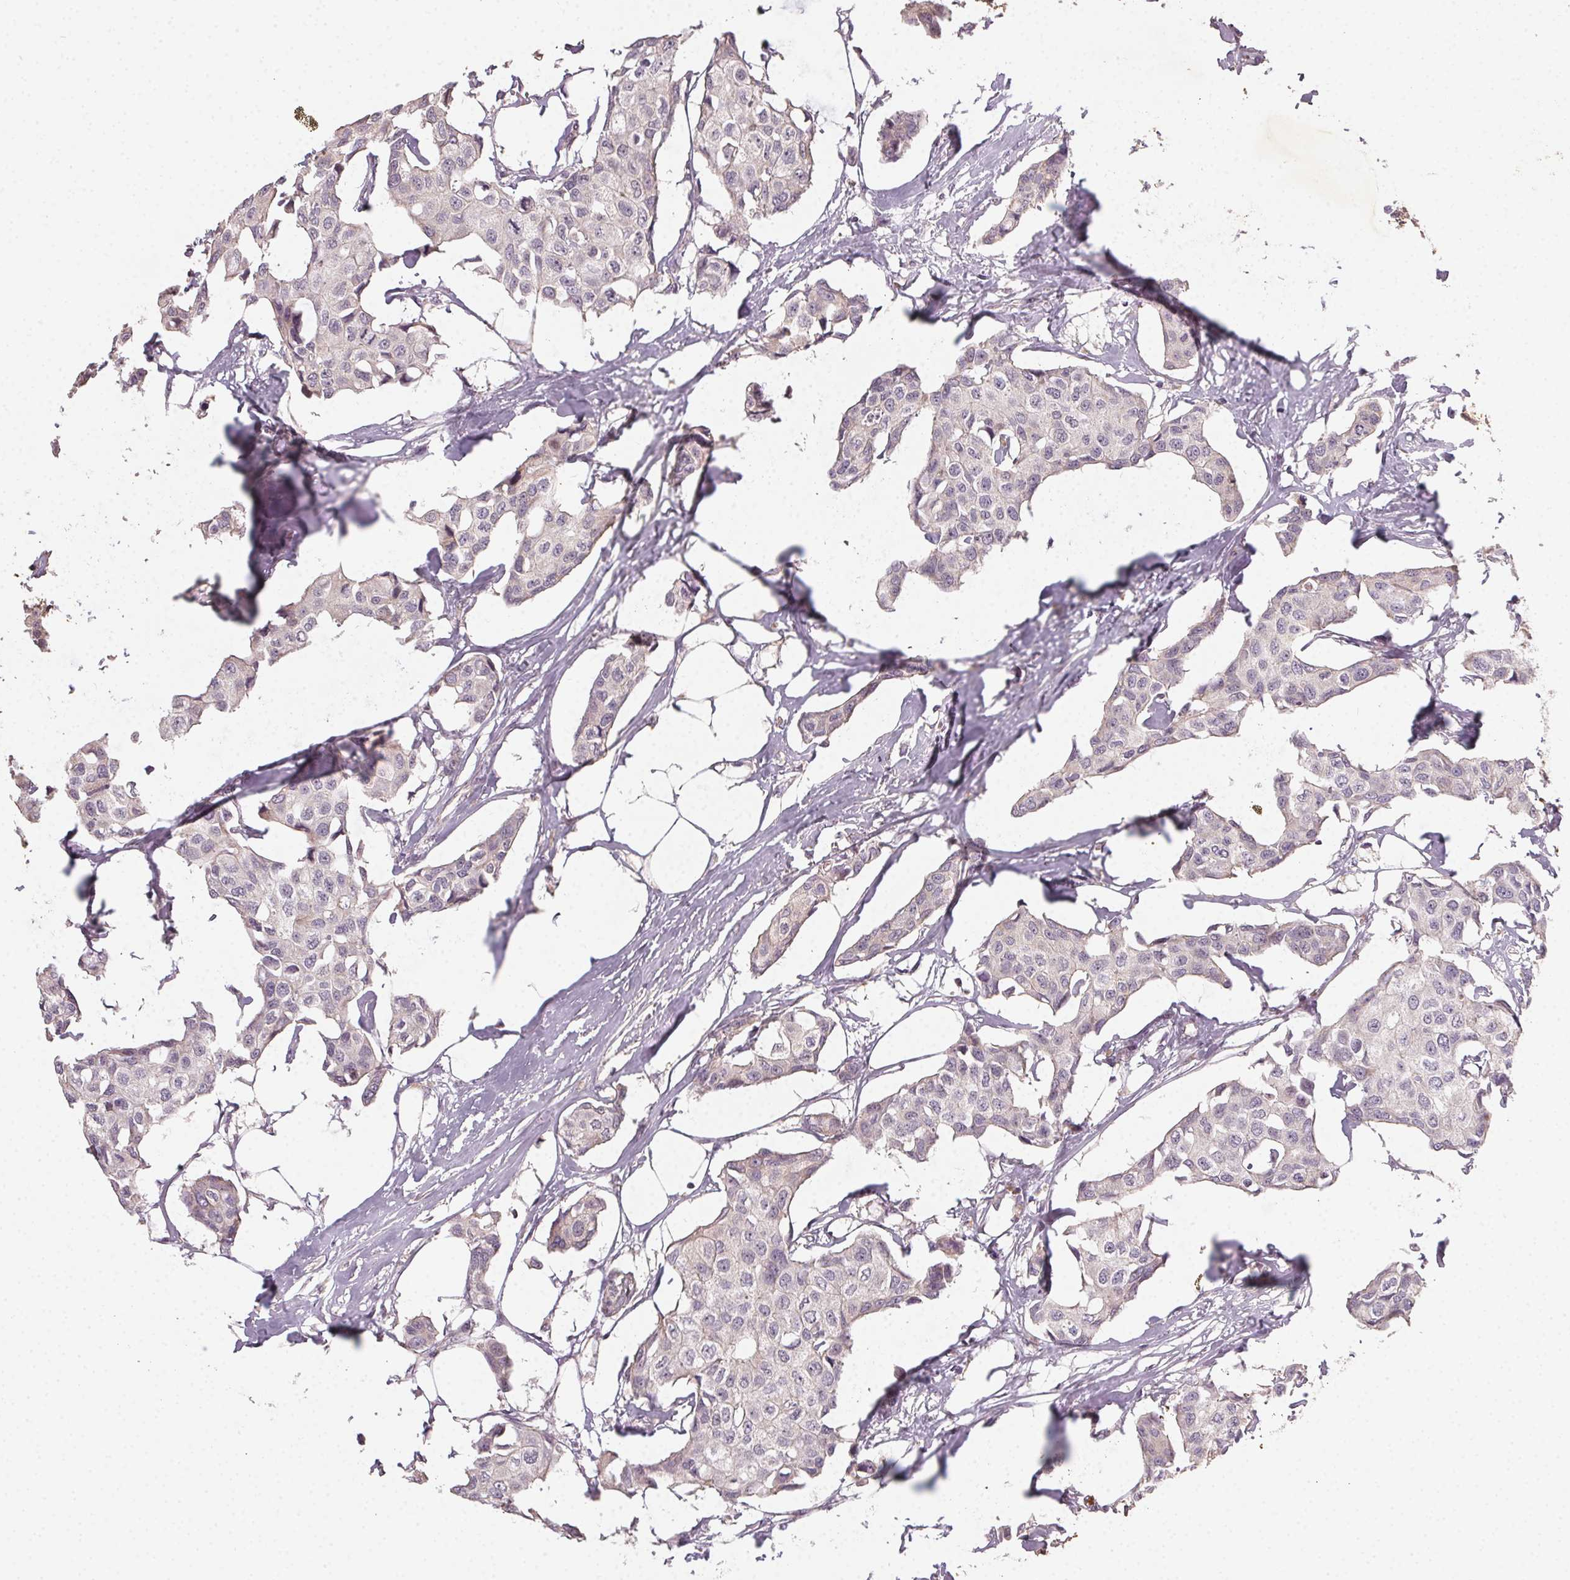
{"staining": {"intensity": "negative", "quantity": "none", "location": "none"}, "tissue": "breast cancer", "cell_type": "Tumor cells", "image_type": "cancer", "snomed": [{"axis": "morphology", "description": "Duct carcinoma"}, {"axis": "topography", "description": "Breast"}], "caption": "An image of human breast cancer is negative for staining in tumor cells.", "gene": "NCOA4", "patient": {"sex": "female", "age": 80}}